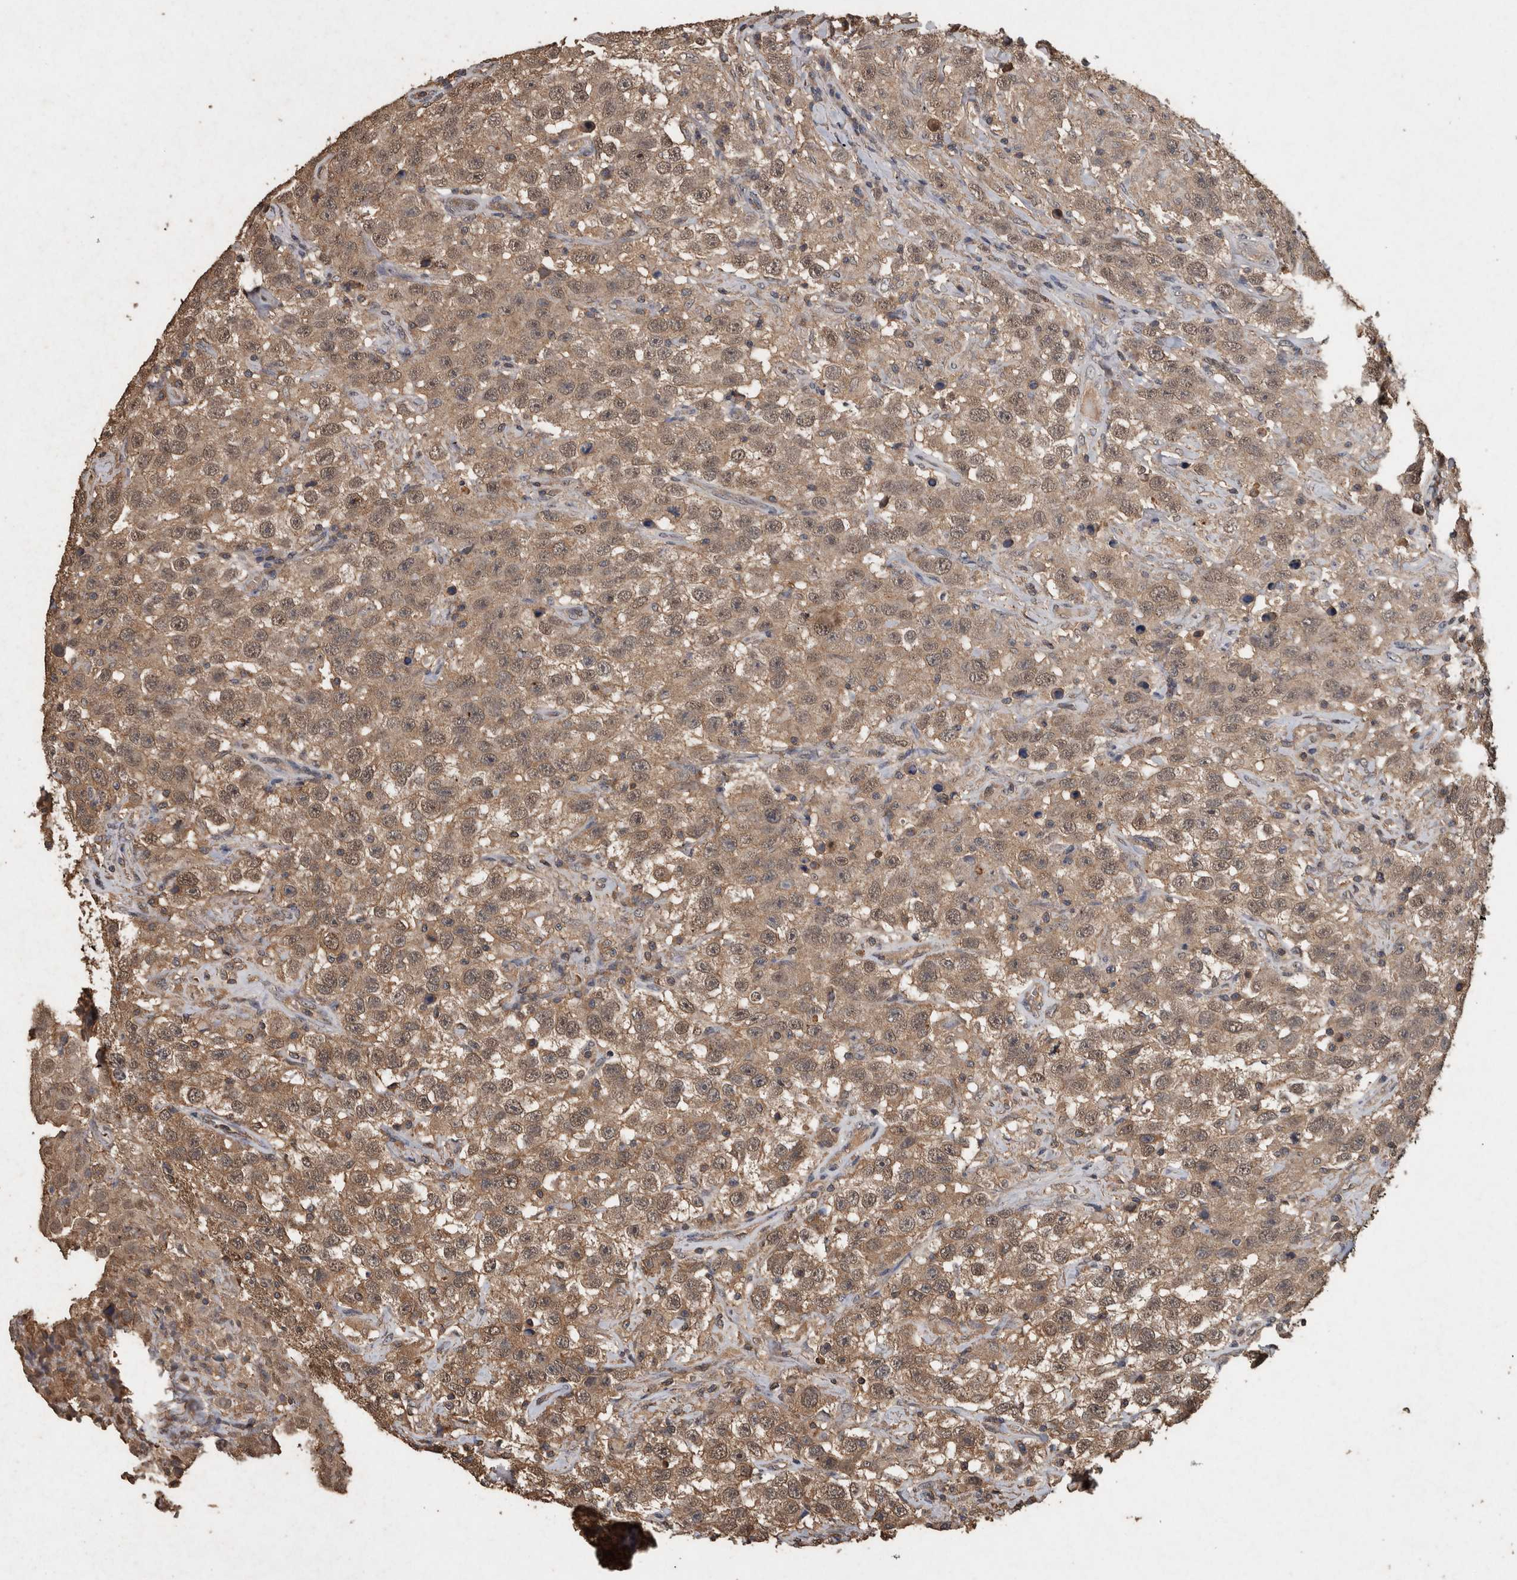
{"staining": {"intensity": "moderate", "quantity": ">75%", "location": "cytoplasmic/membranous,nuclear"}, "tissue": "testis cancer", "cell_type": "Tumor cells", "image_type": "cancer", "snomed": [{"axis": "morphology", "description": "Seminoma, NOS"}, {"axis": "topography", "description": "Testis"}], "caption": "Immunohistochemical staining of human testis seminoma shows moderate cytoplasmic/membranous and nuclear protein staining in about >75% of tumor cells. Immunohistochemistry (ihc) stains the protein in brown and the nuclei are stained blue.", "gene": "FGFRL1", "patient": {"sex": "male", "age": 41}}